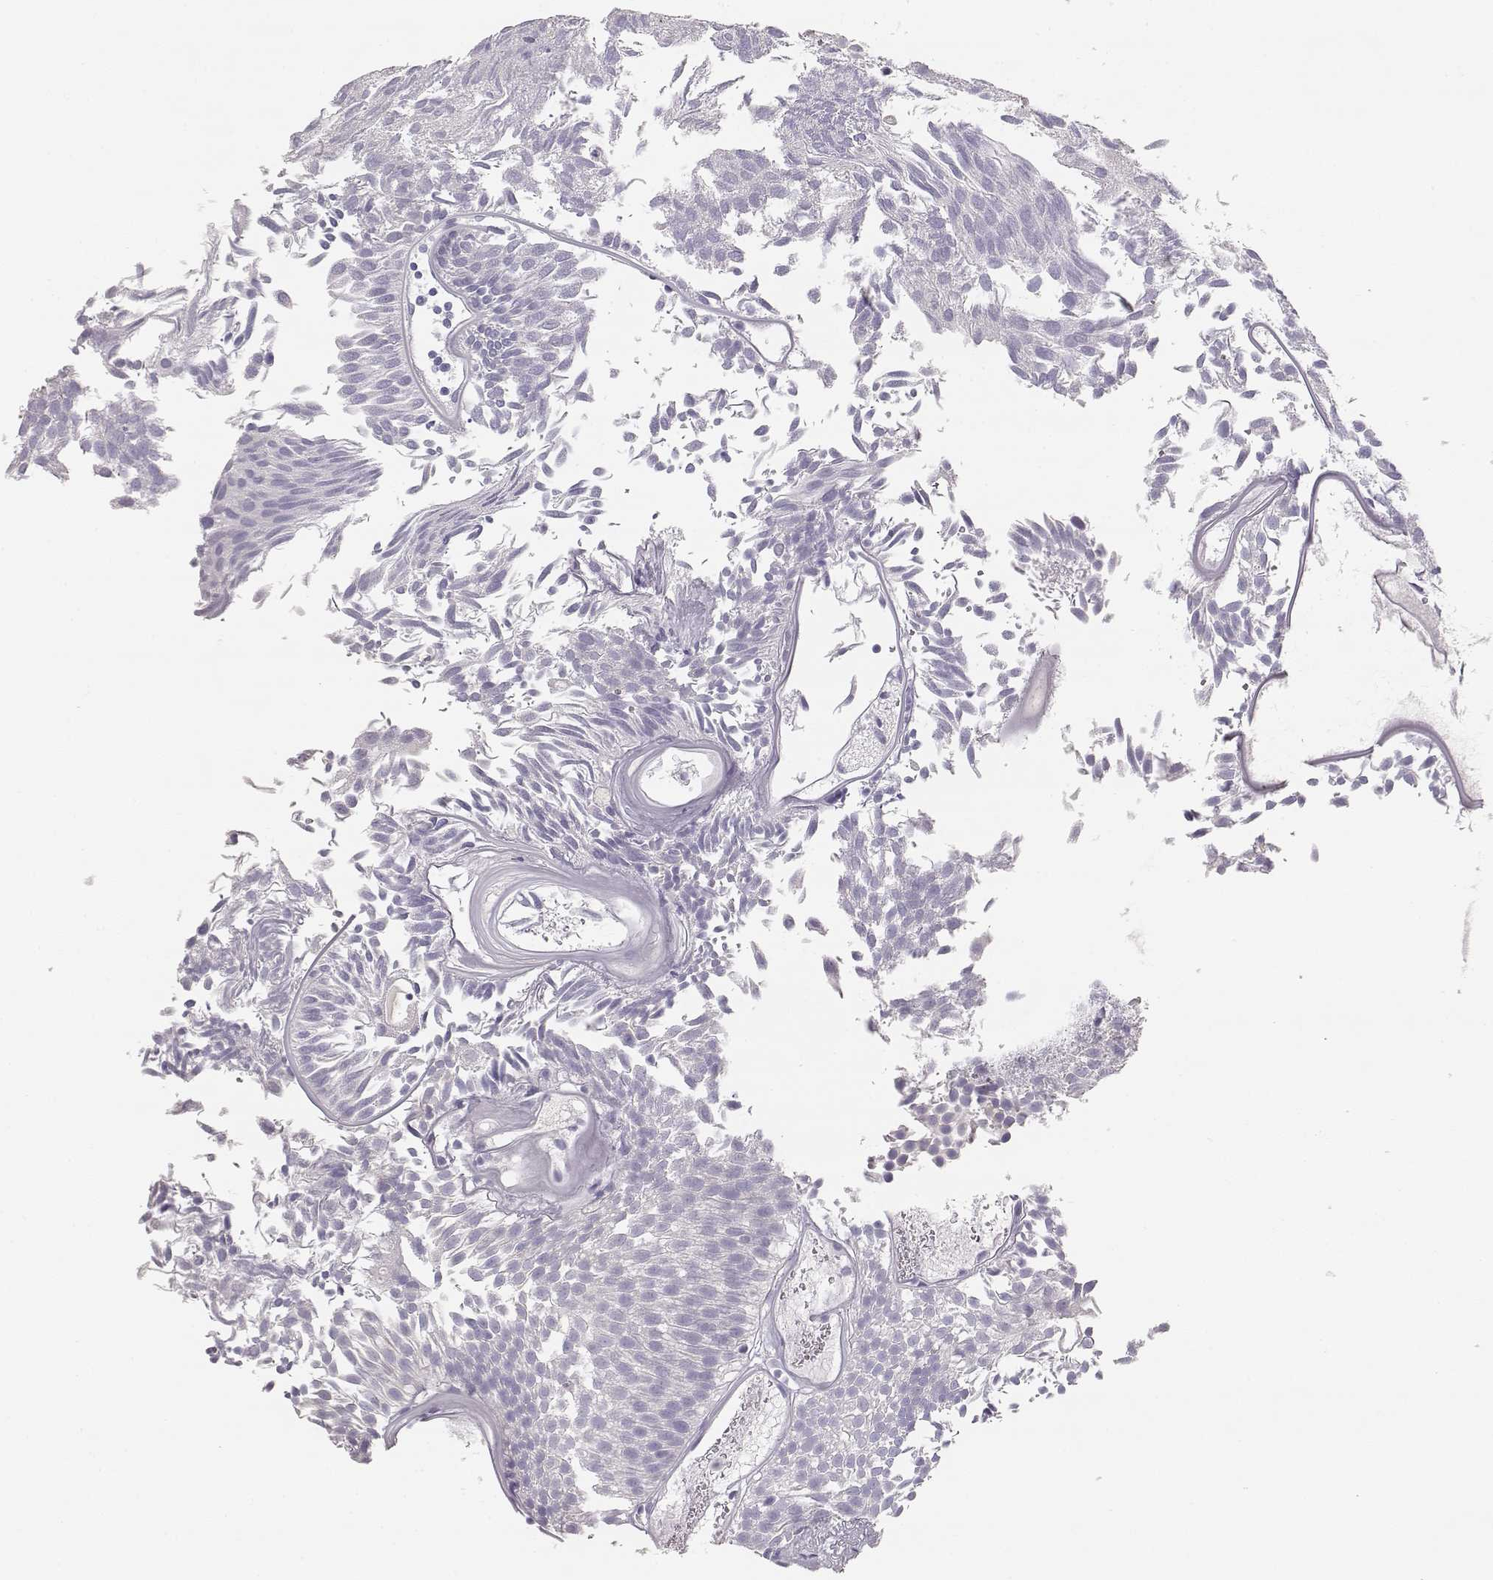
{"staining": {"intensity": "negative", "quantity": "none", "location": "none"}, "tissue": "urothelial cancer", "cell_type": "Tumor cells", "image_type": "cancer", "snomed": [{"axis": "morphology", "description": "Urothelial carcinoma, Low grade"}, {"axis": "topography", "description": "Urinary bladder"}], "caption": "Human urothelial carcinoma (low-grade) stained for a protein using immunohistochemistry (IHC) displays no positivity in tumor cells.", "gene": "LEPR", "patient": {"sex": "male", "age": 52}}